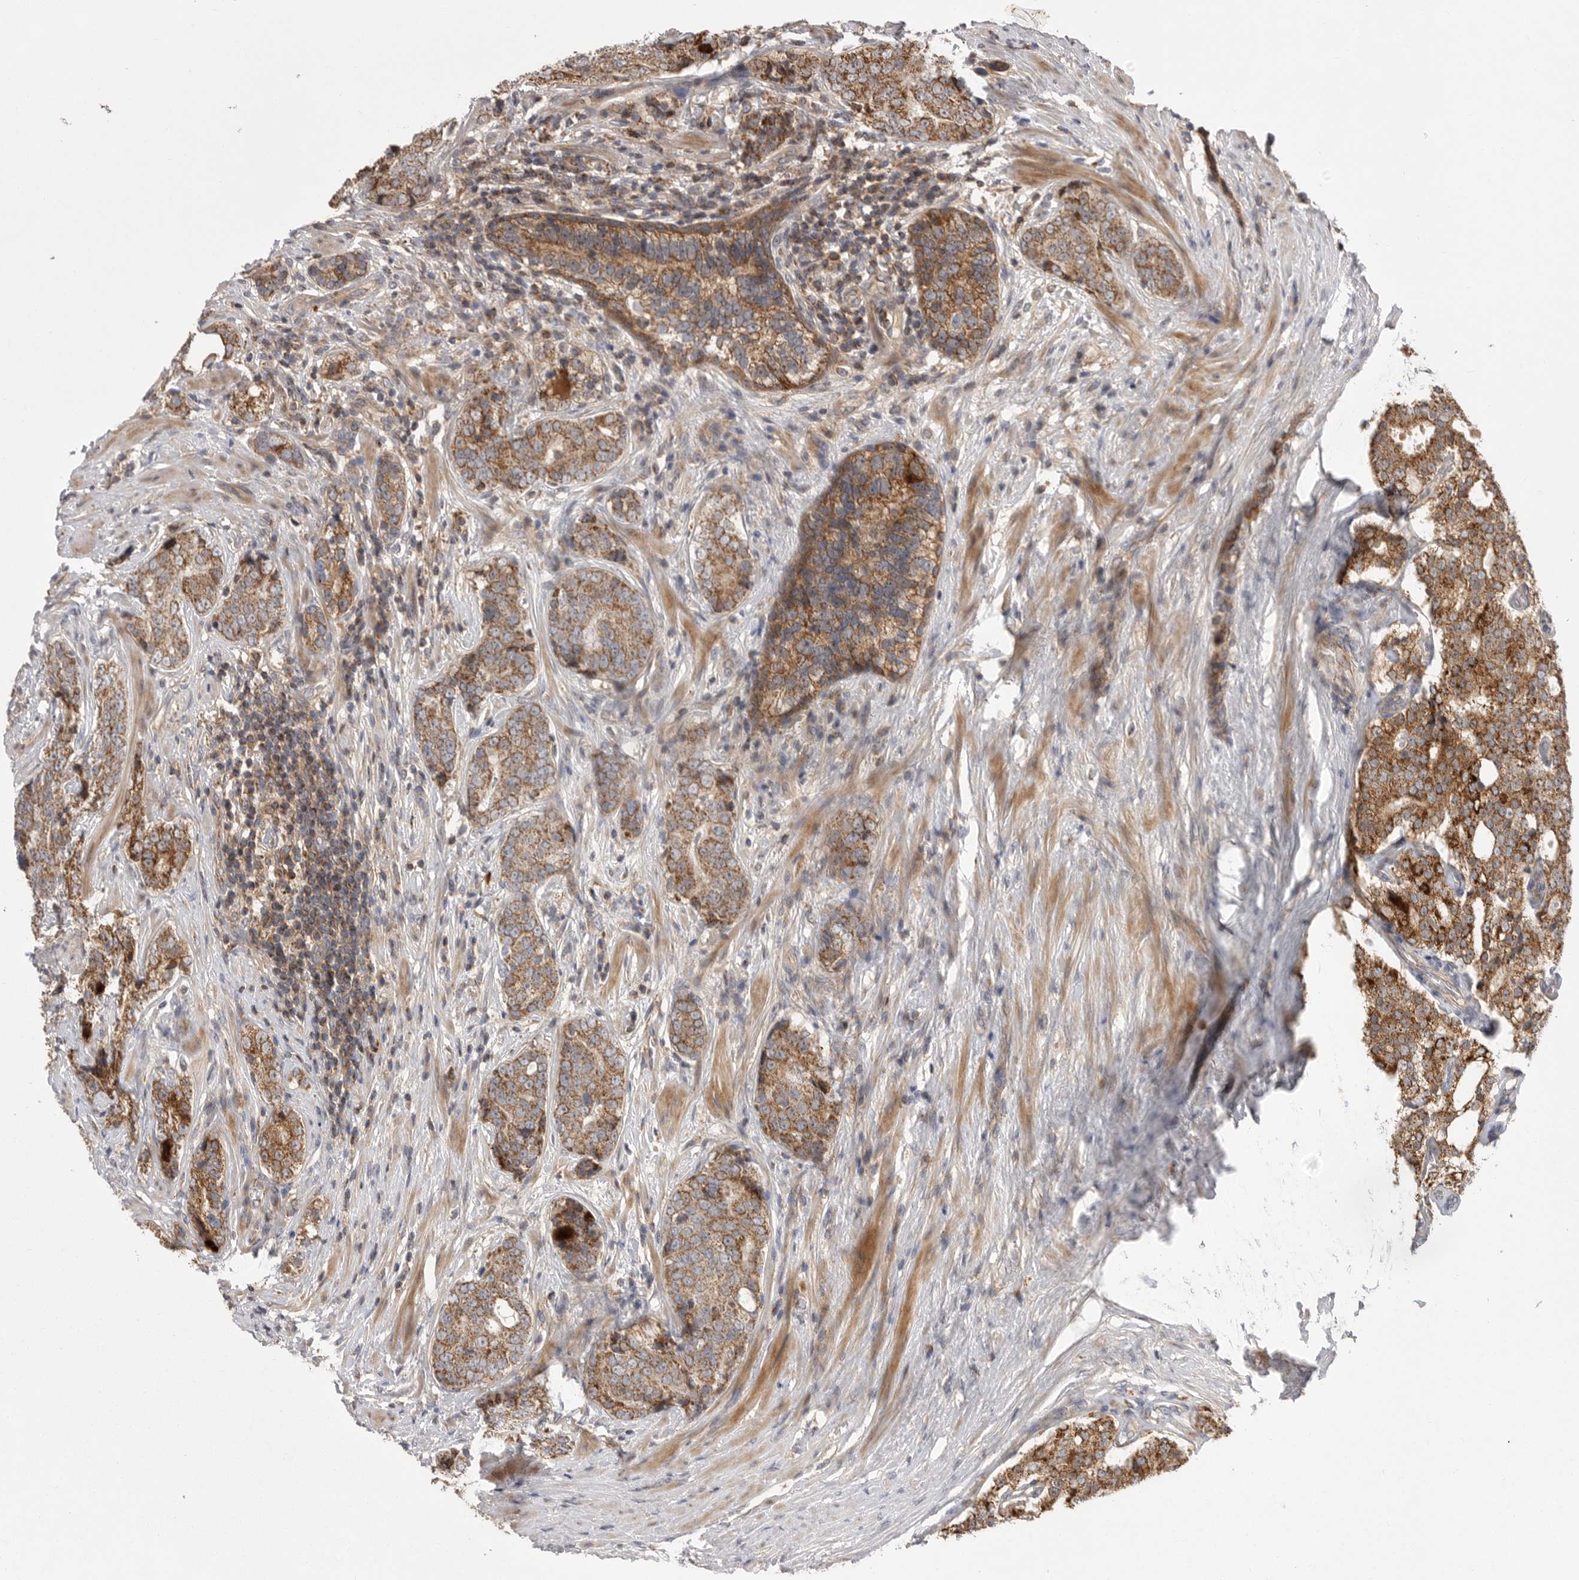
{"staining": {"intensity": "moderate", "quantity": ">75%", "location": "cytoplasmic/membranous"}, "tissue": "prostate cancer", "cell_type": "Tumor cells", "image_type": "cancer", "snomed": [{"axis": "morphology", "description": "Adenocarcinoma, High grade"}, {"axis": "topography", "description": "Prostate"}], "caption": "Prostate cancer stained with a protein marker displays moderate staining in tumor cells.", "gene": "KYAT3", "patient": {"sex": "male", "age": 56}}